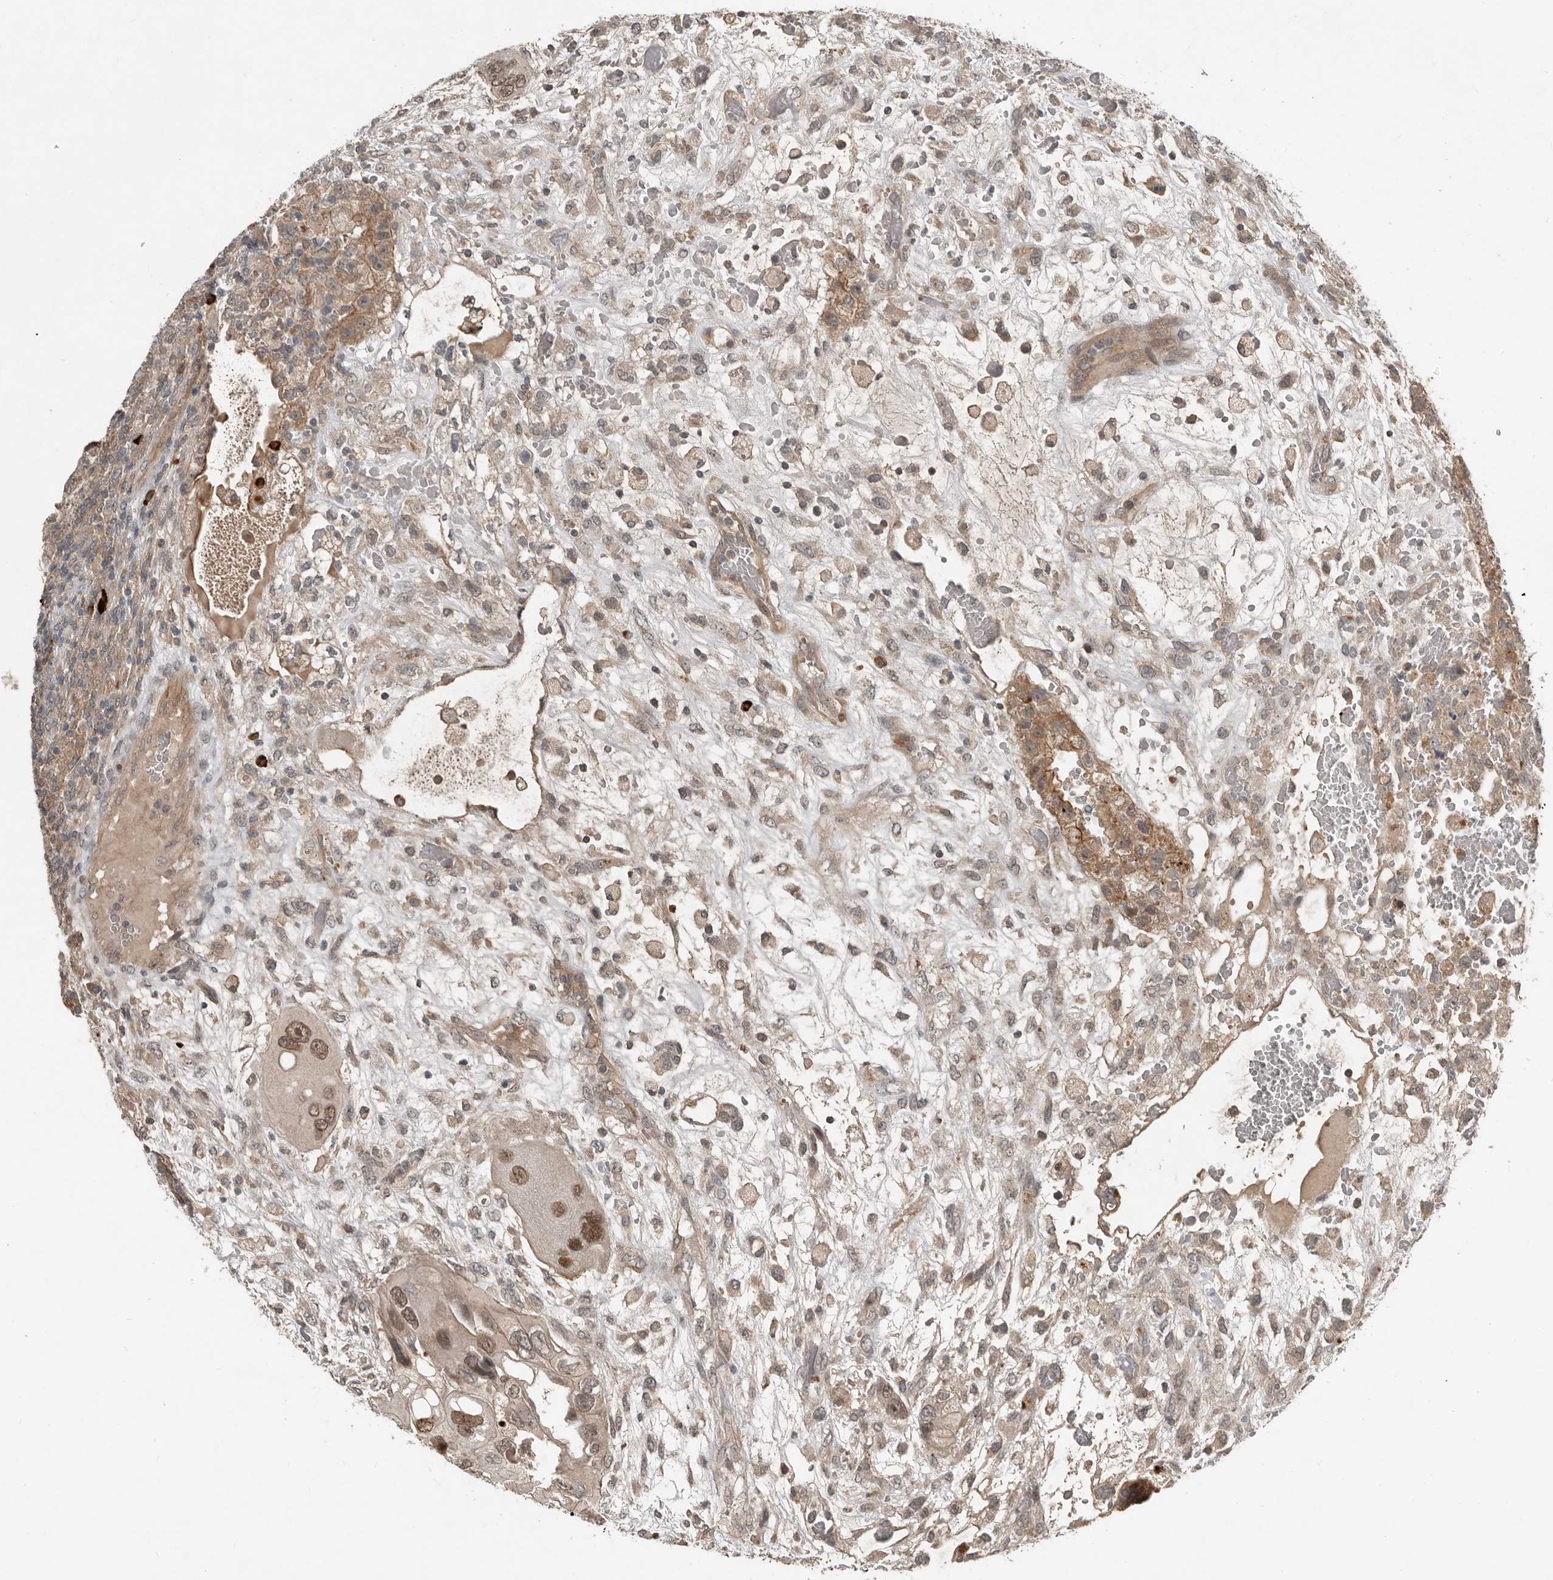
{"staining": {"intensity": "weak", "quantity": "25%-75%", "location": "cytoplasmic/membranous"}, "tissue": "testis cancer", "cell_type": "Tumor cells", "image_type": "cancer", "snomed": [{"axis": "morphology", "description": "Carcinoma, Embryonal, NOS"}, {"axis": "topography", "description": "Testis"}], "caption": "Immunohistochemical staining of human testis cancer (embryonal carcinoma) reveals low levels of weak cytoplasmic/membranous positivity in approximately 25%-75% of tumor cells.", "gene": "TEAD3", "patient": {"sex": "male", "age": 36}}